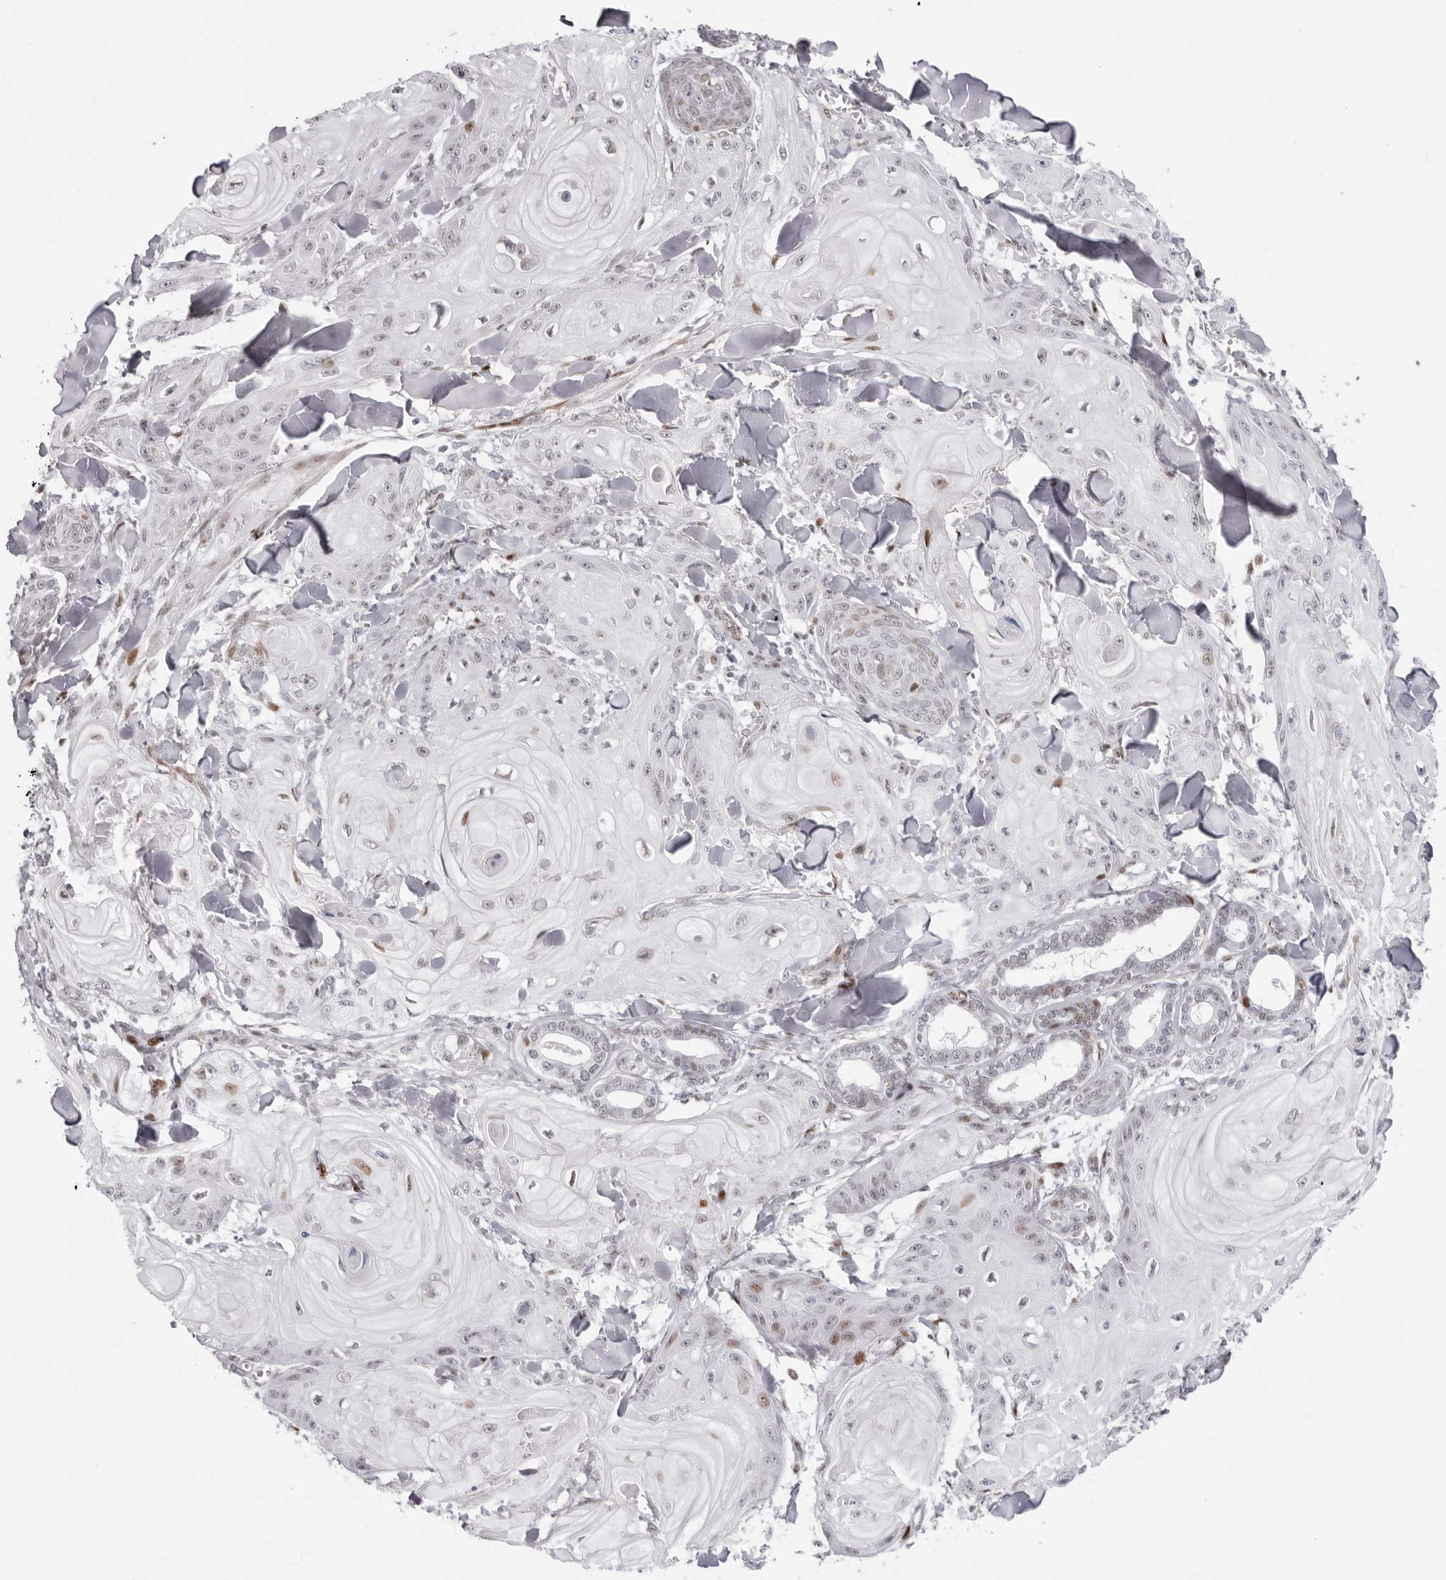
{"staining": {"intensity": "moderate", "quantity": "<25%", "location": "nuclear"}, "tissue": "skin cancer", "cell_type": "Tumor cells", "image_type": "cancer", "snomed": [{"axis": "morphology", "description": "Squamous cell carcinoma, NOS"}, {"axis": "topography", "description": "Skin"}], "caption": "Immunohistochemical staining of squamous cell carcinoma (skin) exhibits moderate nuclear protein staining in about <25% of tumor cells.", "gene": "NTPCR", "patient": {"sex": "male", "age": 74}}